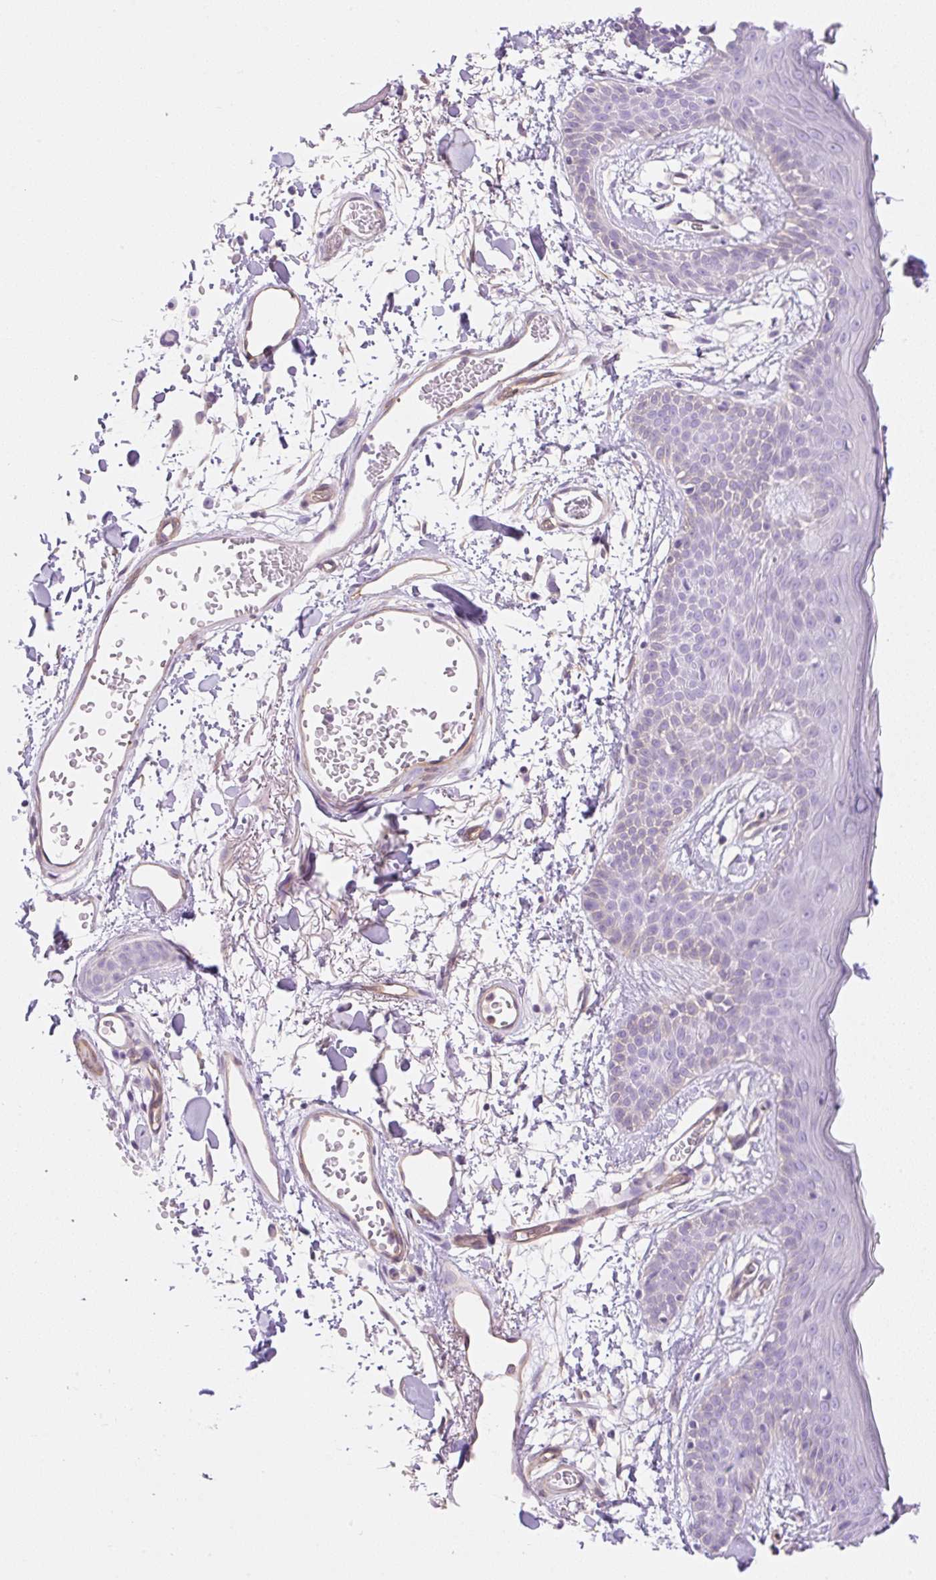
{"staining": {"intensity": "negative", "quantity": "none", "location": "none"}, "tissue": "skin", "cell_type": "Fibroblasts", "image_type": "normal", "snomed": [{"axis": "morphology", "description": "Normal tissue, NOS"}, {"axis": "topography", "description": "Skin"}], "caption": "IHC image of benign skin: skin stained with DAB displays no significant protein positivity in fibroblasts. (DAB (3,3'-diaminobenzidine) immunohistochemistry with hematoxylin counter stain).", "gene": "EHD1", "patient": {"sex": "male", "age": 79}}